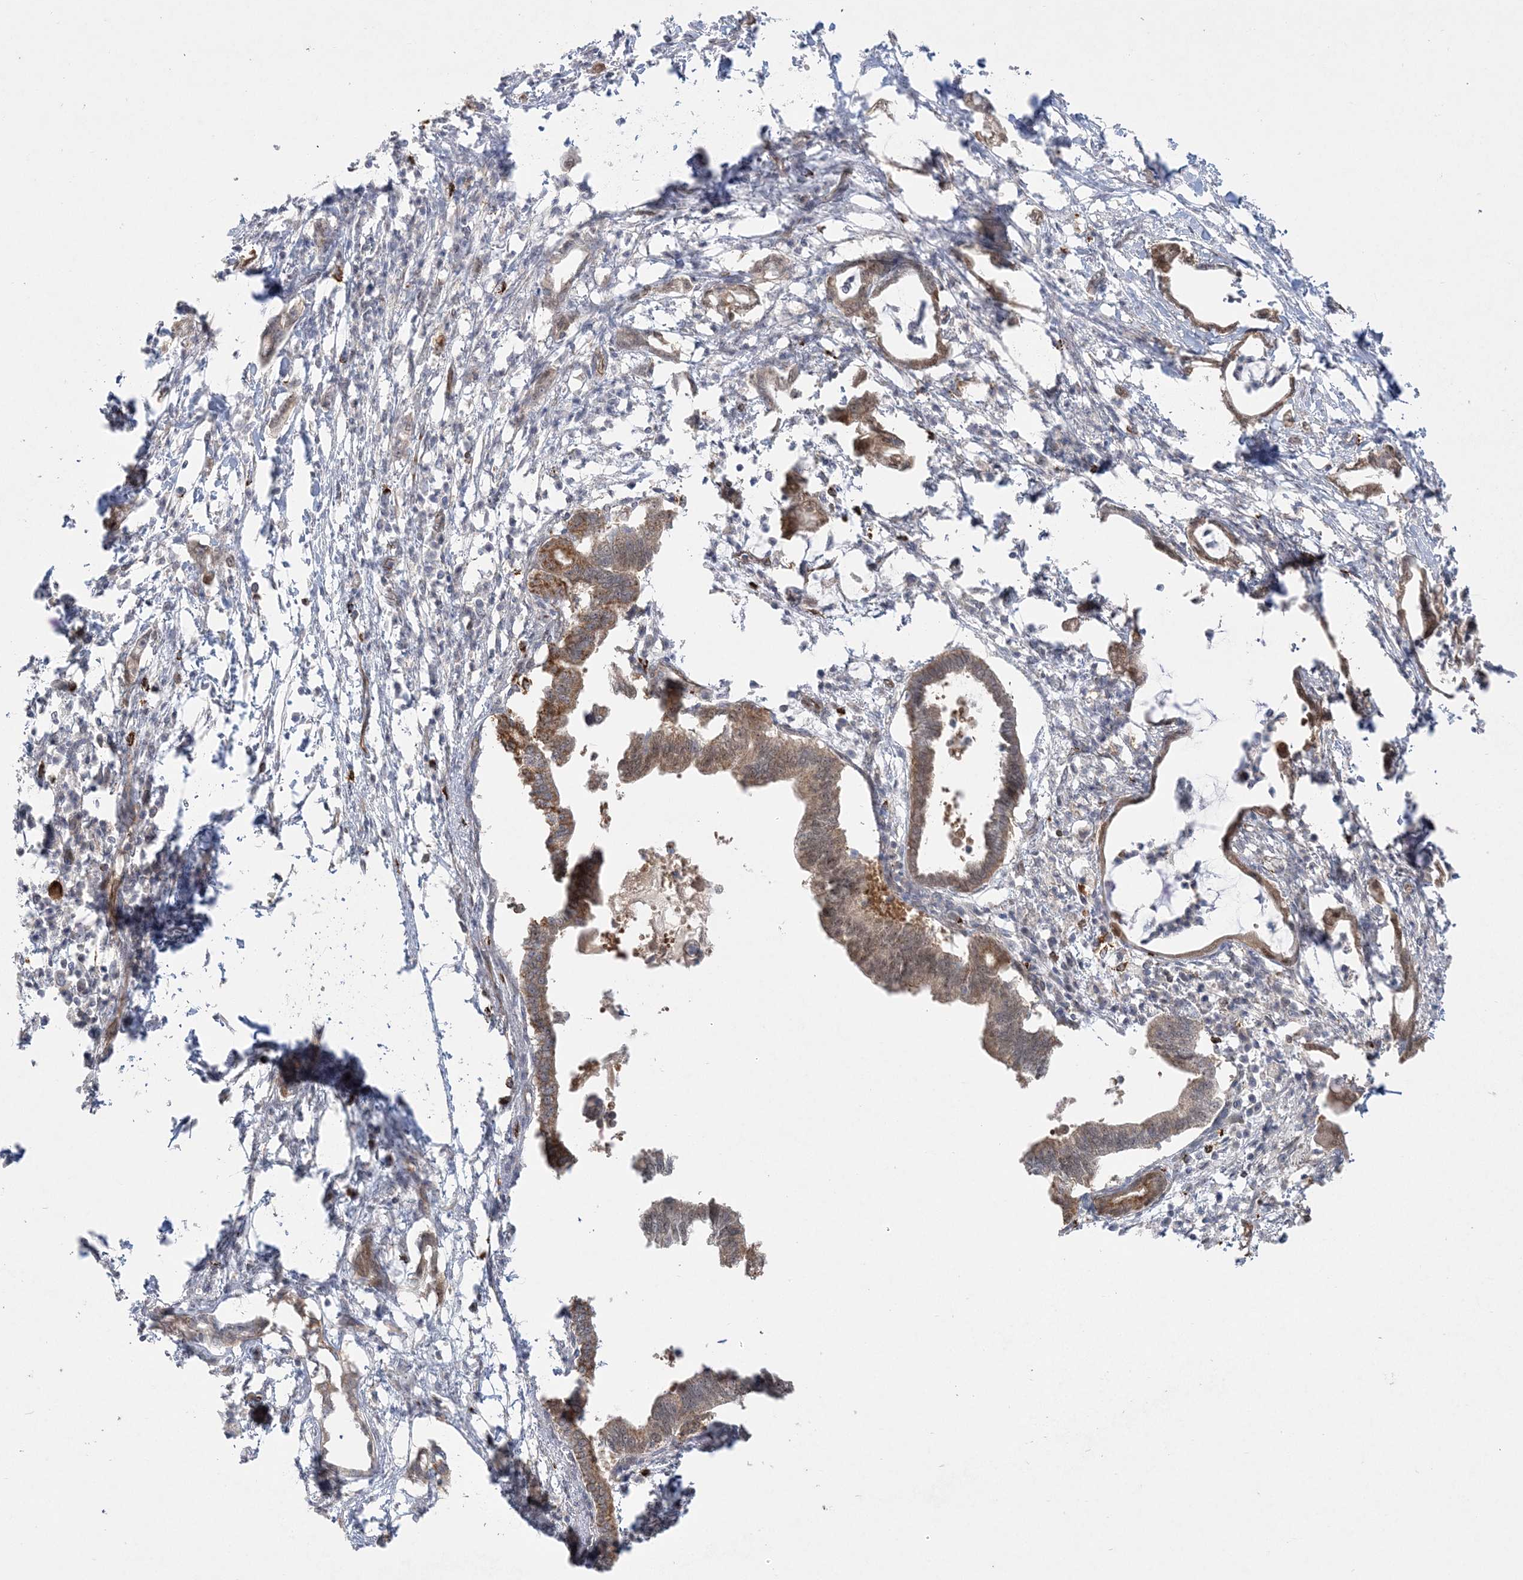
{"staining": {"intensity": "moderate", "quantity": ">75%", "location": "cytoplasmic/membranous"}, "tissue": "pancreatic cancer", "cell_type": "Tumor cells", "image_type": "cancer", "snomed": [{"axis": "morphology", "description": "Adenocarcinoma, NOS"}, {"axis": "topography", "description": "Pancreas"}], "caption": "A photomicrograph showing moderate cytoplasmic/membranous positivity in approximately >75% of tumor cells in pancreatic adenocarcinoma, as visualized by brown immunohistochemical staining.", "gene": "INPP1", "patient": {"sex": "female", "age": 55}}